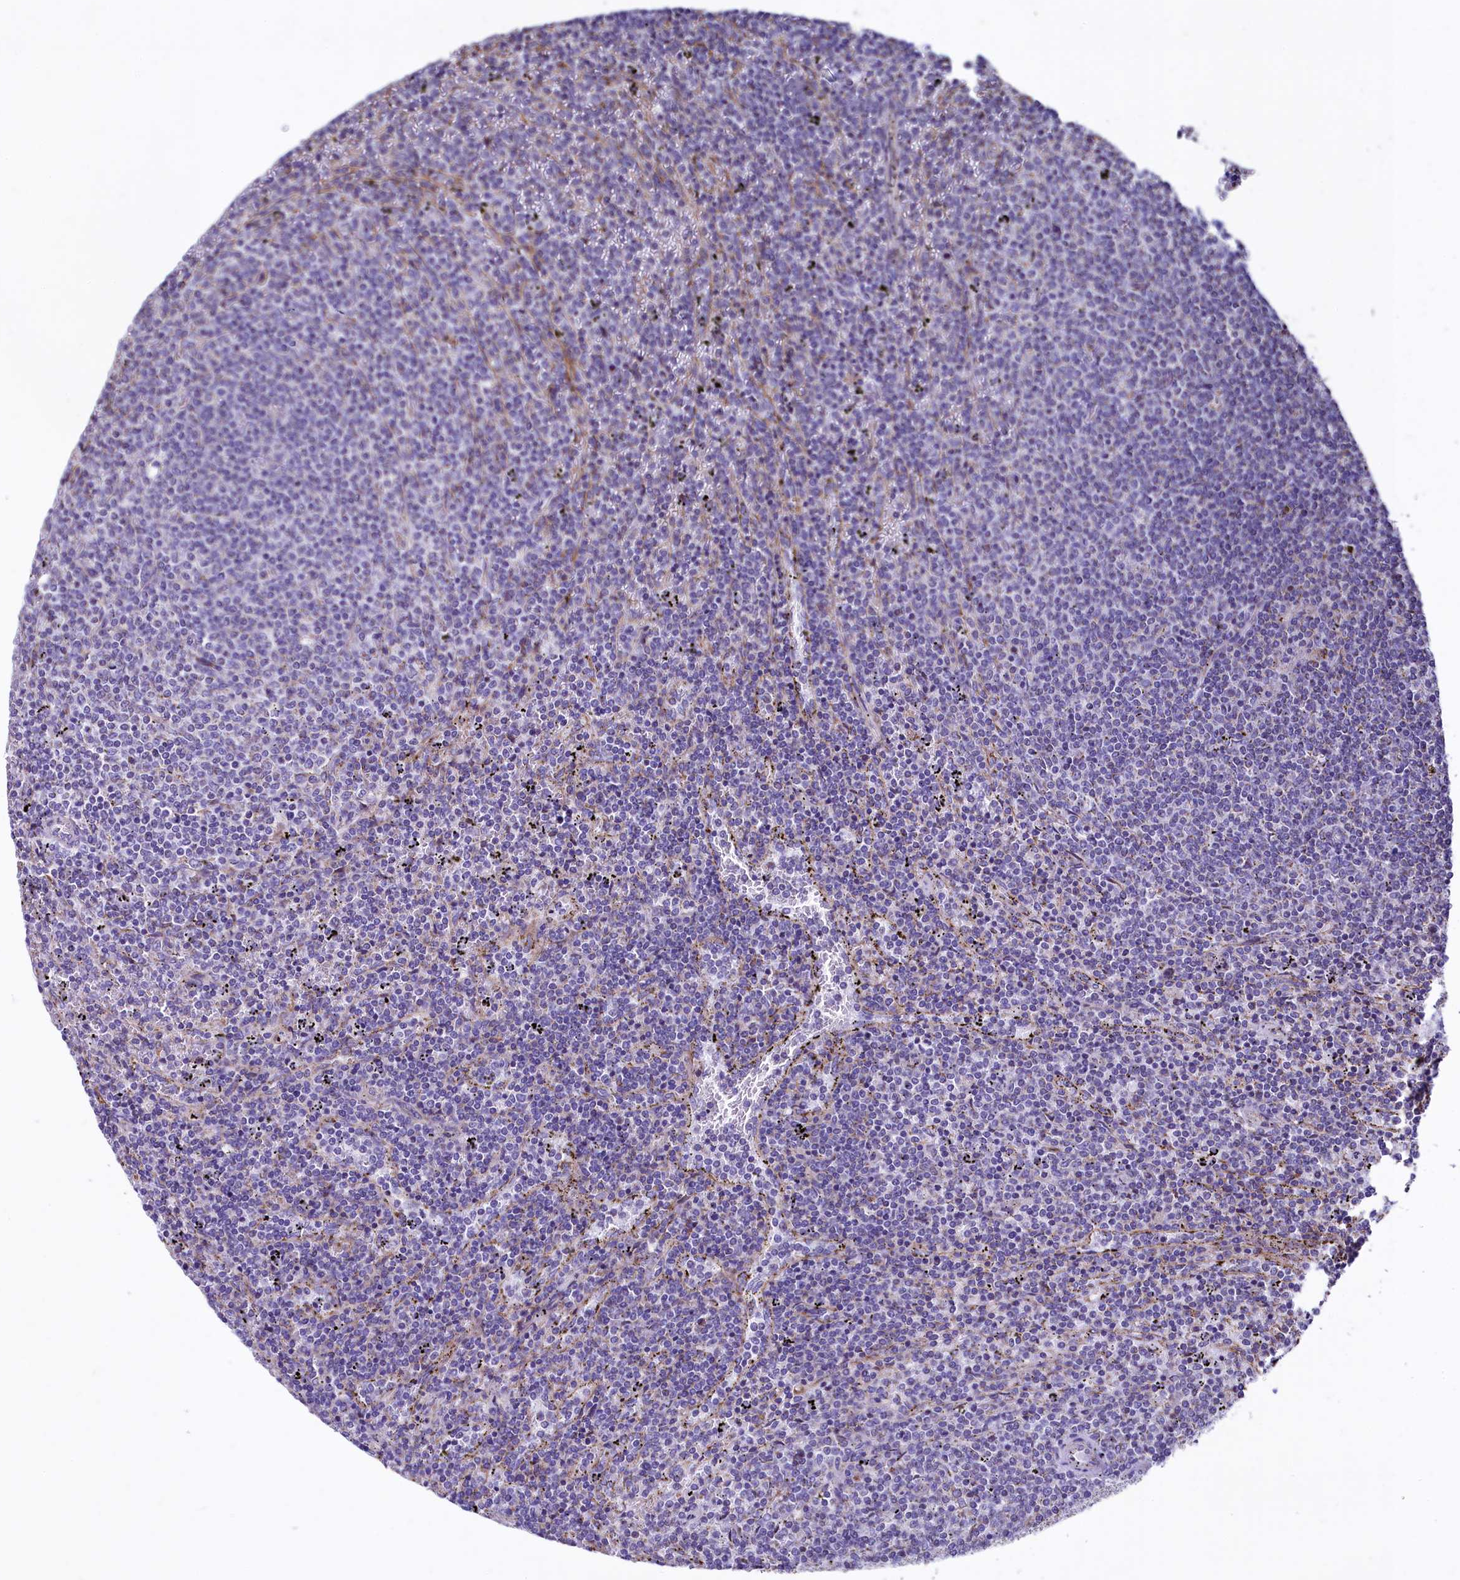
{"staining": {"intensity": "negative", "quantity": "none", "location": "none"}, "tissue": "lymphoma", "cell_type": "Tumor cells", "image_type": "cancer", "snomed": [{"axis": "morphology", "description": "Malignant lymphoma, non-Hodgkin's type, Low grade"}, {"axis": "topography", "description": "Spleen"}], "caption": "Immunohistochemical staining of malignant lymphoma, non-Hodgkin's type (low-grade) reveals no significant staining in tumor cells.", "gene": "VWCE", "patient": {"sex": "female", "age": 50}}